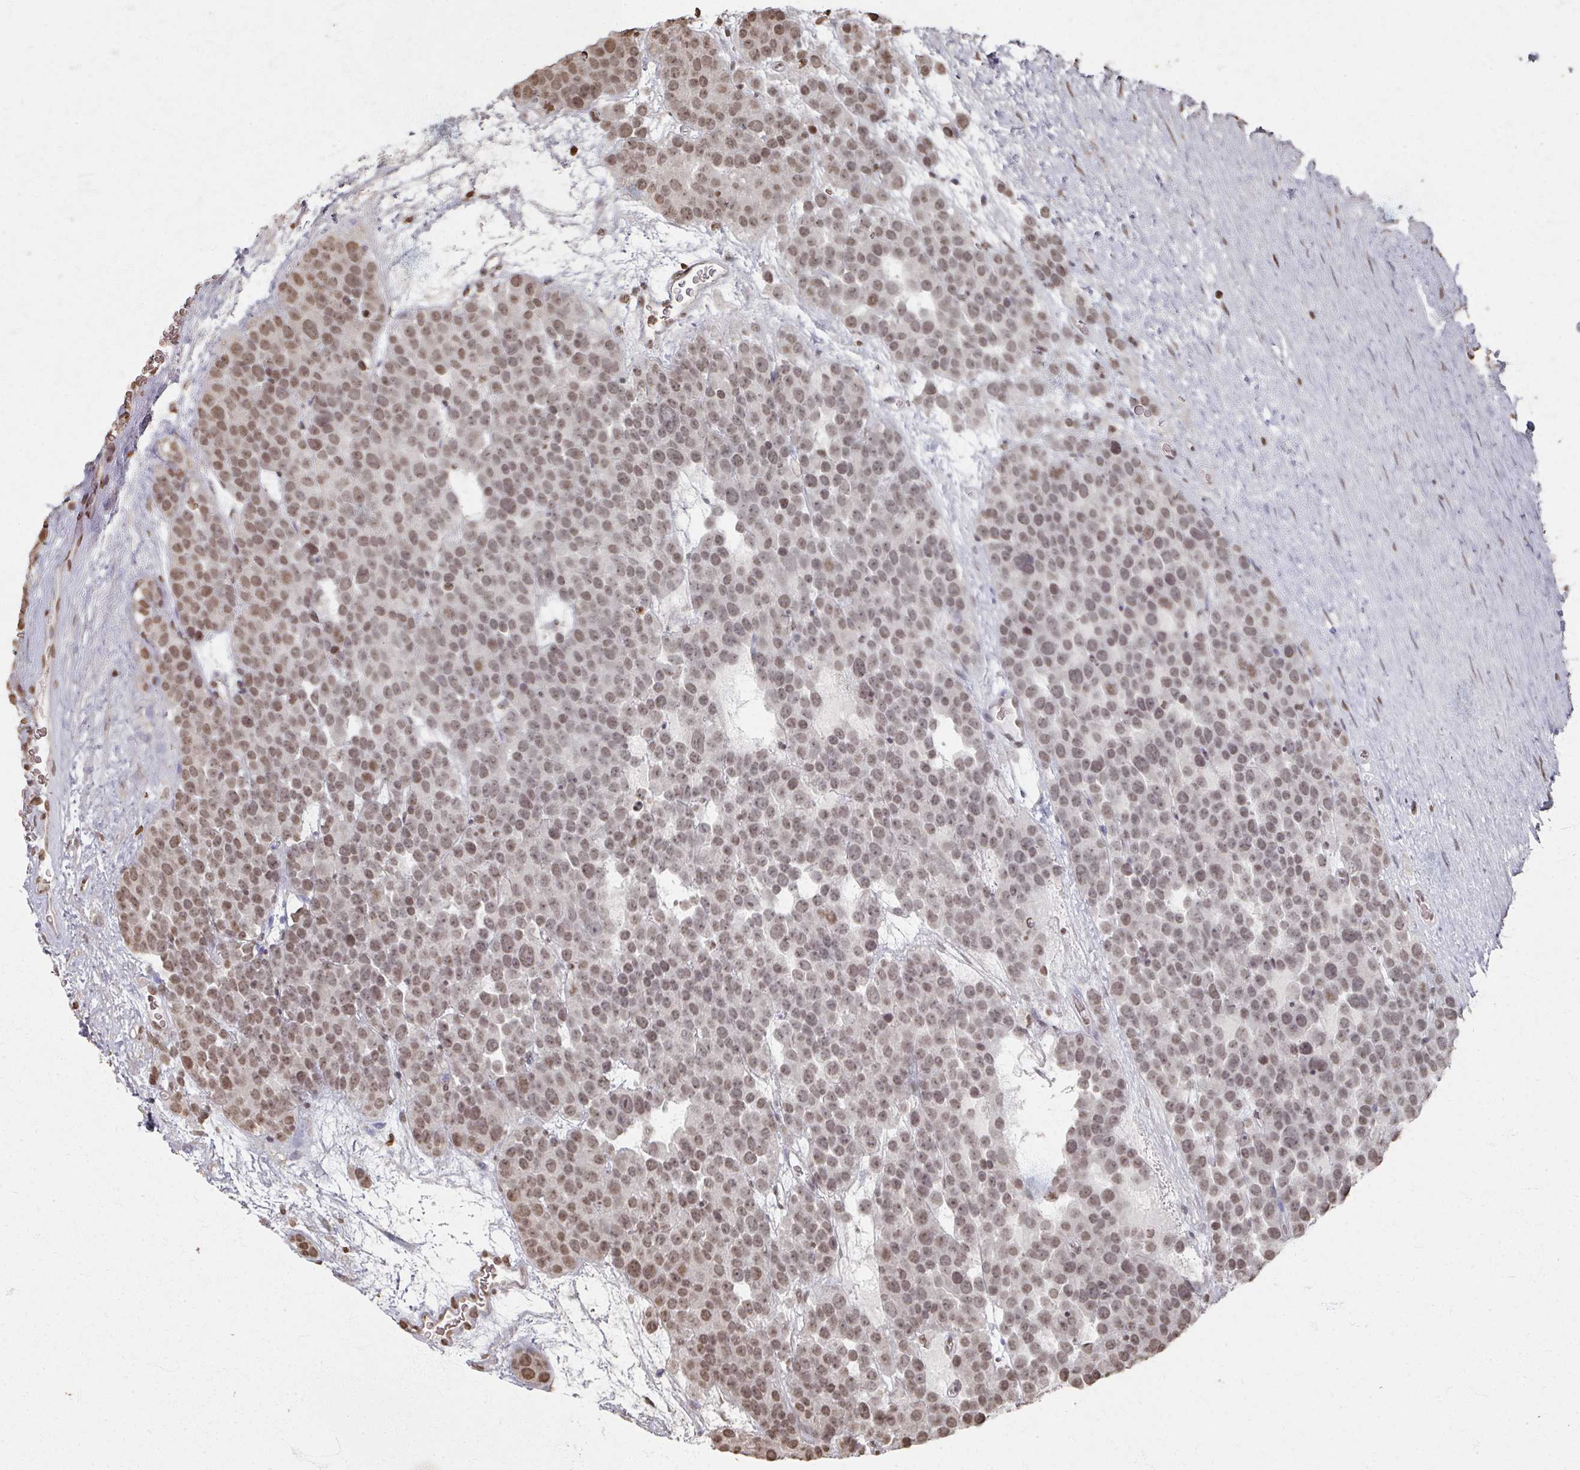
{"staining": {"intensity": "moderate", "quantity": ">75%", "location": "nuclear"}, "tissue": "testis cancer", "cell_type": "Tumor cells", "image_type": "cancer", "snomed": [{"axis": "morphology", "description": "Seminoma, NOS"}, {"axis": "topography", "description": "Testis"}], "caption": "The micrograph displays immunohistochemical staining of seminoma (testis). There is moderate nuclear expression is seen in about >75% of tumor cells.", "gene": "DCUN1D5", "patient": {"sex": "male", "age": 71}}